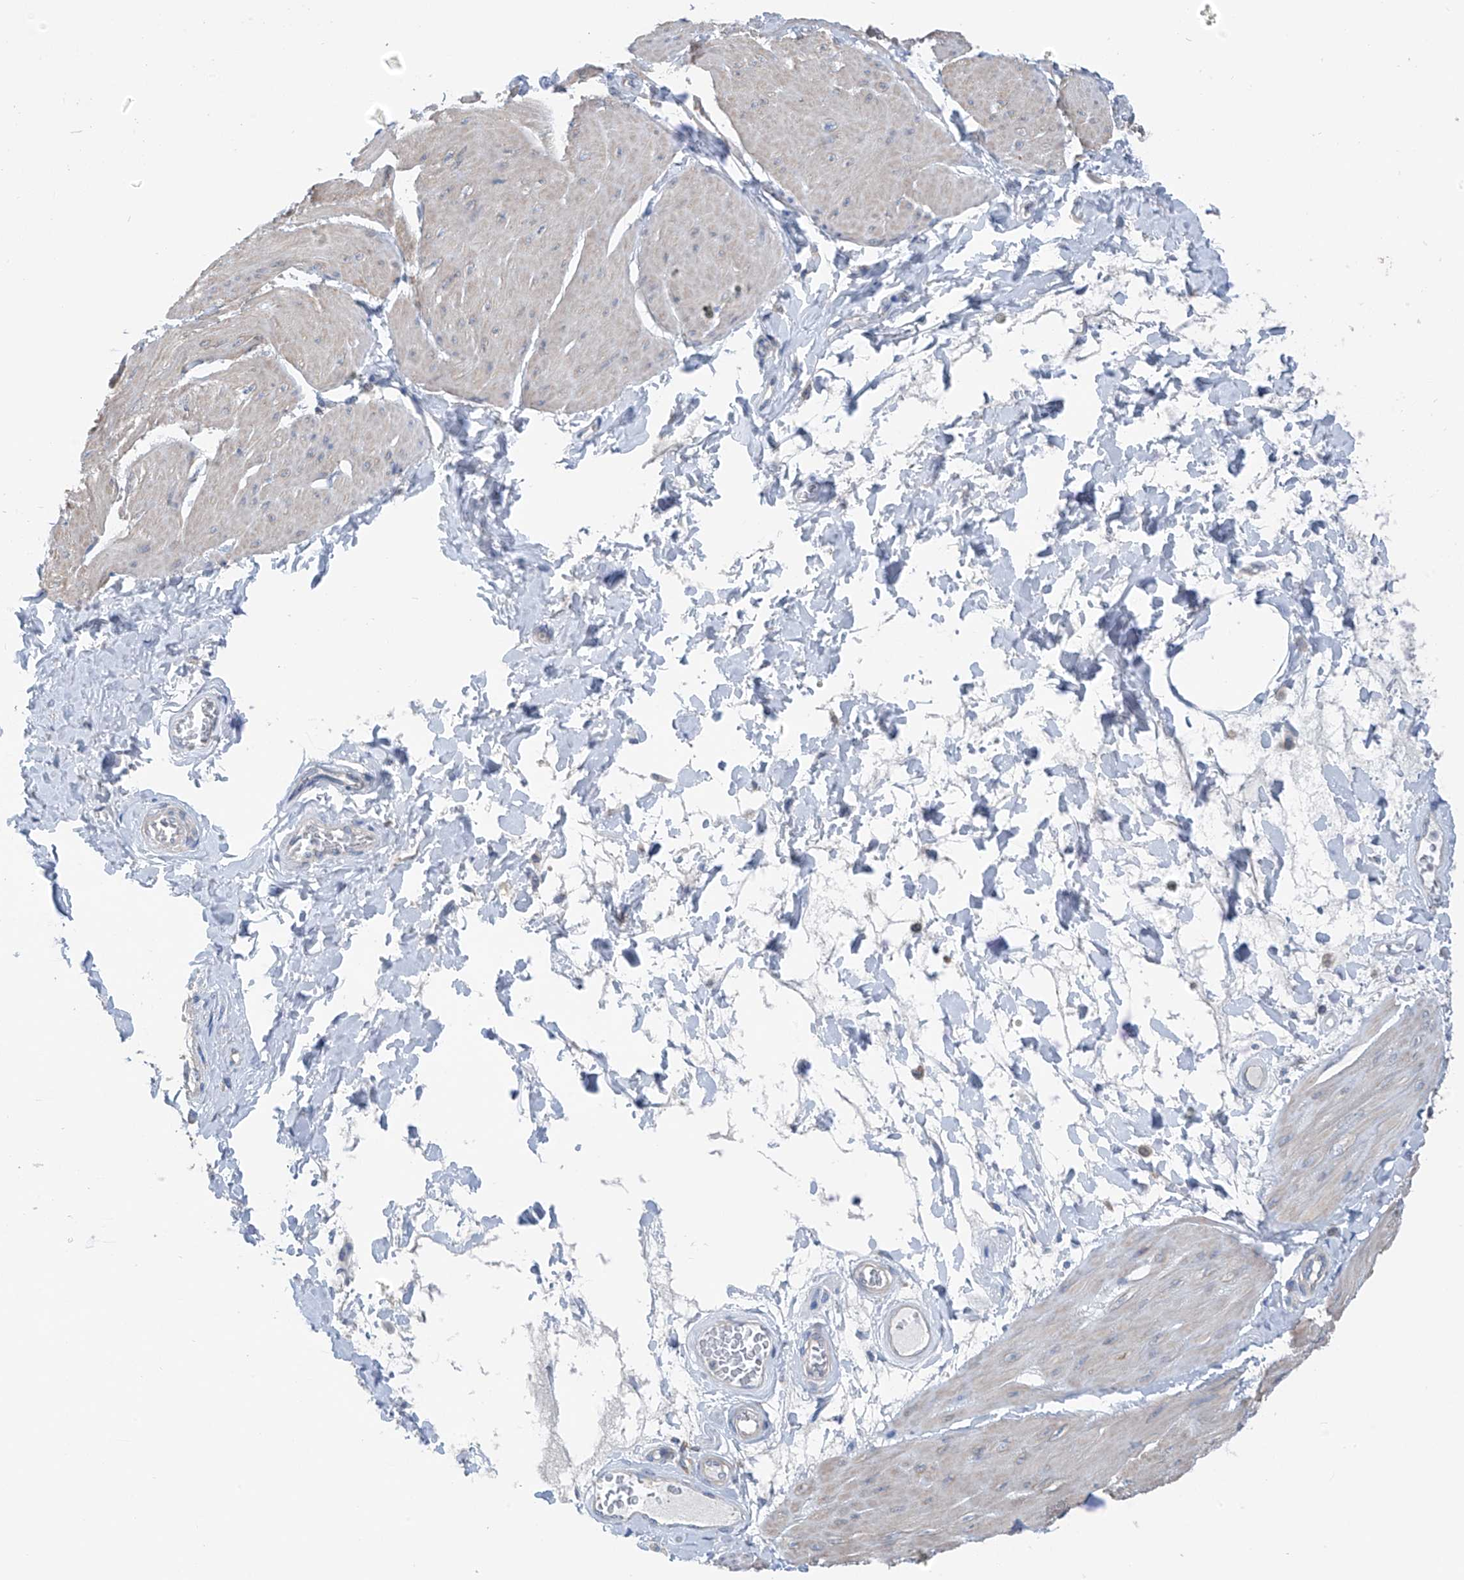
{"staining": {"intensity": "negative", "quantity": "none", "location": "none"}, "tissue": "smooth muscle", "cell_type": "Smooth muscle cells", "image_type": "normal", "snomed": [{"axis": "morphology", "description": "Urothelial carcinoma, High grade"}, {"axis": "topography", "description": "Urinary bladder"}], "caption": "The IHC image has no significant expression in smooth muscle cells of smooth muscle. (Brightfield microscopy of DAB IHC at high magnification).", "gene": "SYN3", "patient": {"sex": "male", "age": 46}}